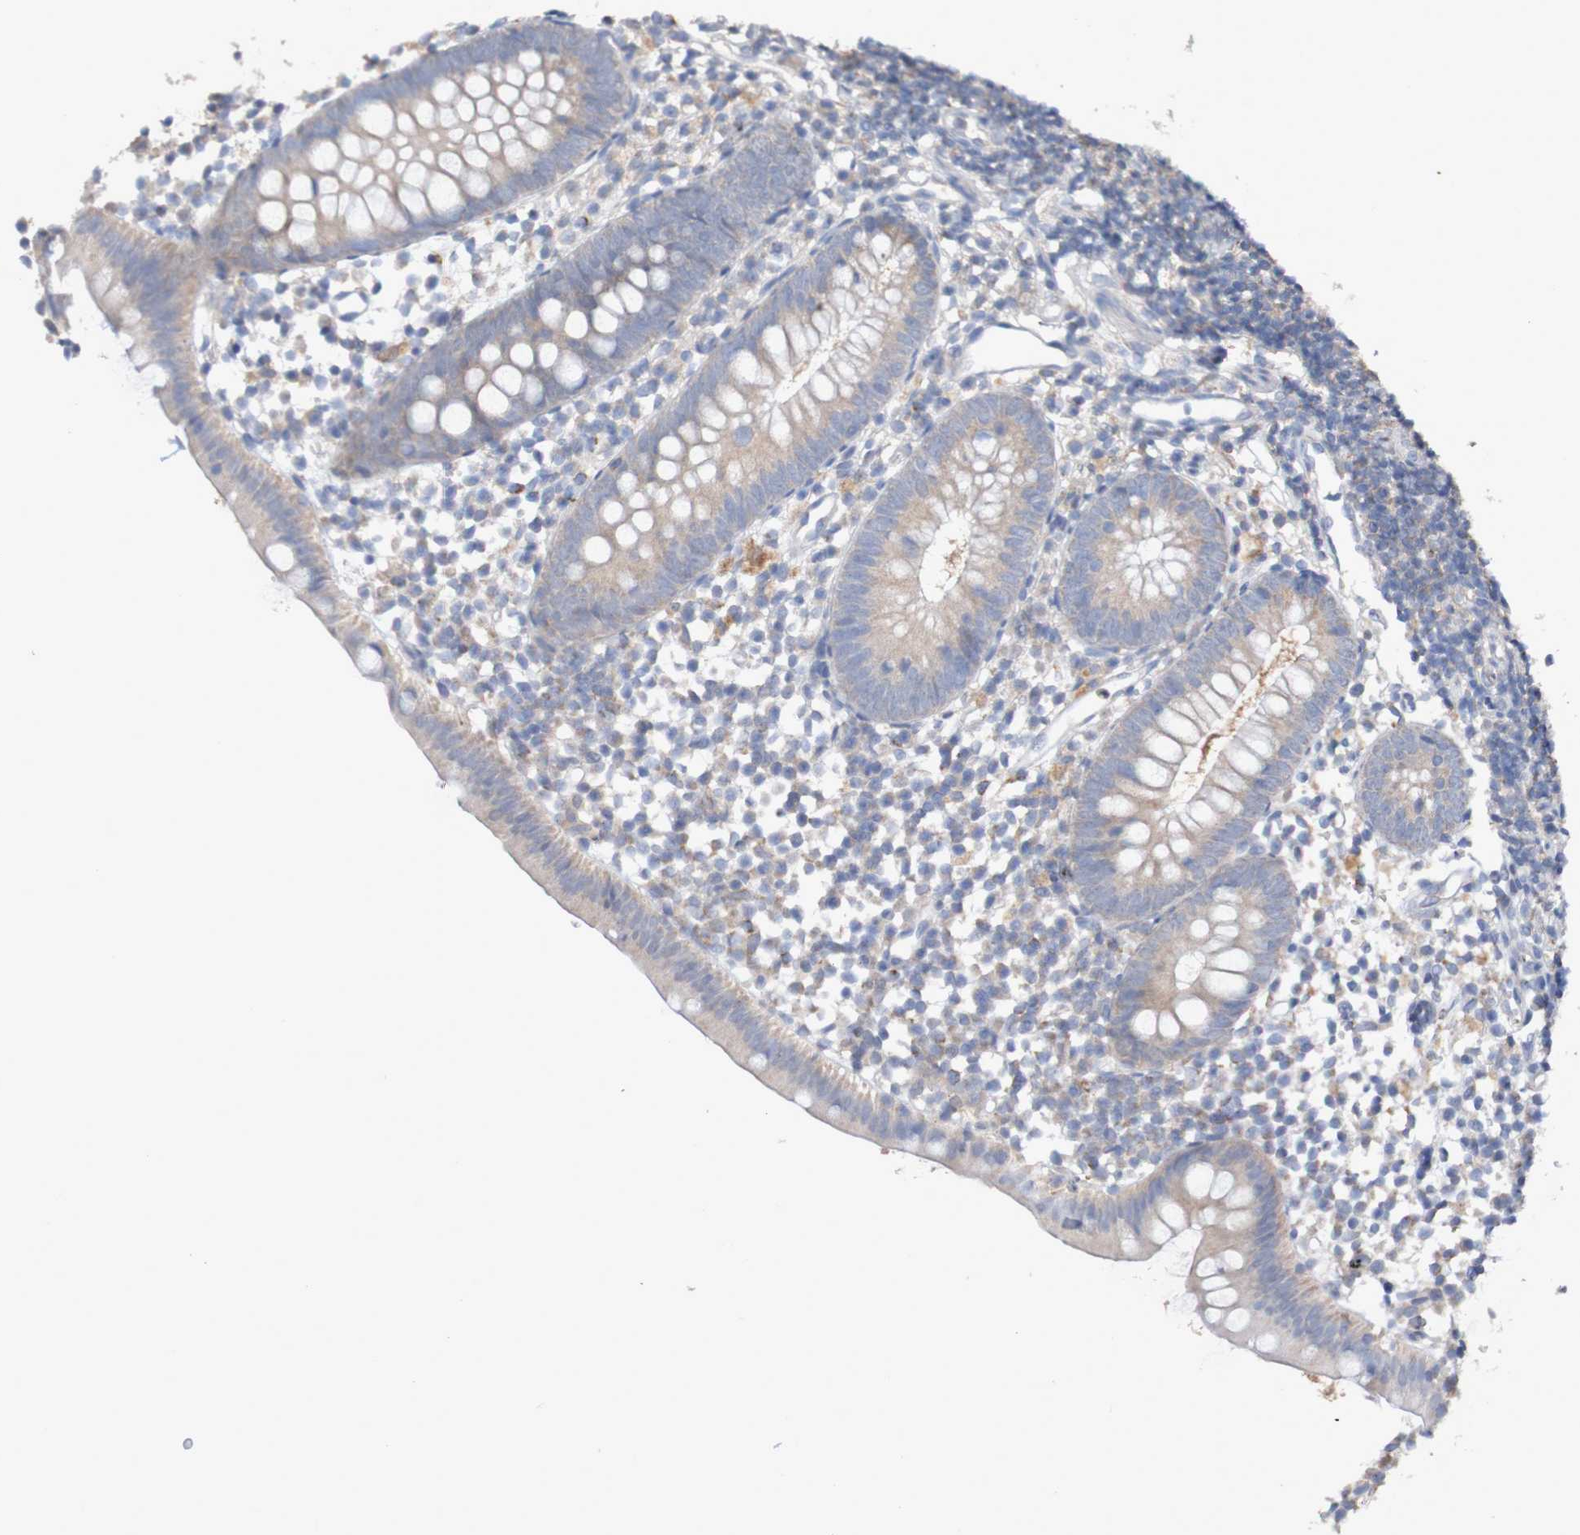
{"staining": {"intensity": "weak", "quantity": ">75%", "location": "cytoplasmic/membranous"}, "tissue": "appendix", "cell_type": "Glandular cells", "image_type": "normal", "snomed": [{"axis": "morphology", "description": "Normal tissue, NOS"}, {"axis": "topography", "description": "Appendix"}], "caption": "Appendix was stained to show a protein in brown. There is low levels of weak cytoplasmic/membranous expression in about >75% of glandular cells. Nuclei are stained in blue.", "gene": "C3orf18", "patient": {"sex": "female", "age": 20}}